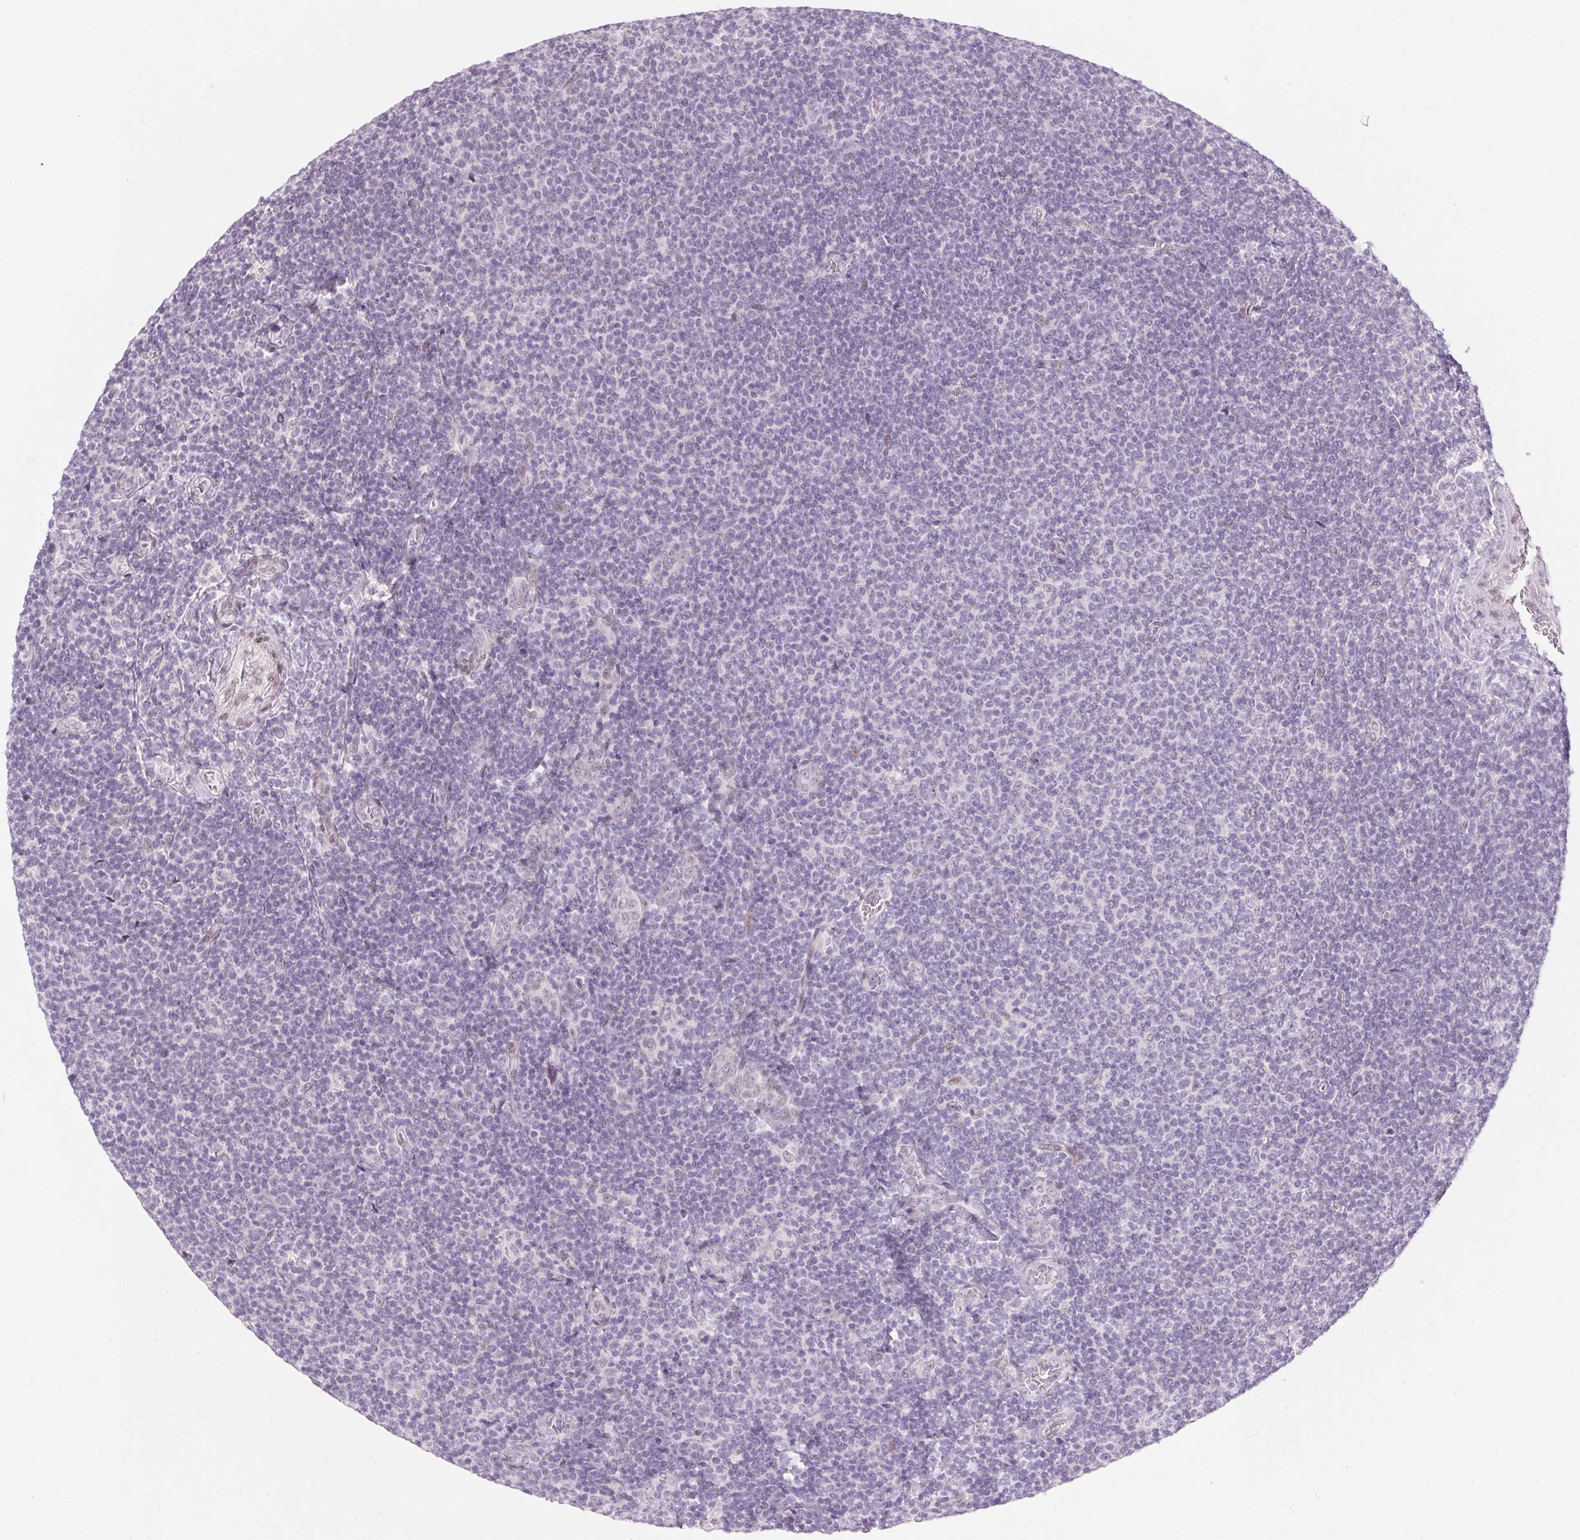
{"staining": {"intensity": "negative", "quantity": "none", "location": "none"}, "tissue": "lymphoma", "cell_type": "Tumor cells", "image_type": "cancer", "snomed": [{"axis": "morphology", "description": "Malignant lymphoma, non-Hodgkin's type, Low grade"}, {"axis": "topography", "description": "Lymph node"}], "caption": "IHC of human lymphoma reveals no expression in tumor cells.", "gene": "KCNQ2", "patient": {"sex": "male", "age": 52}}